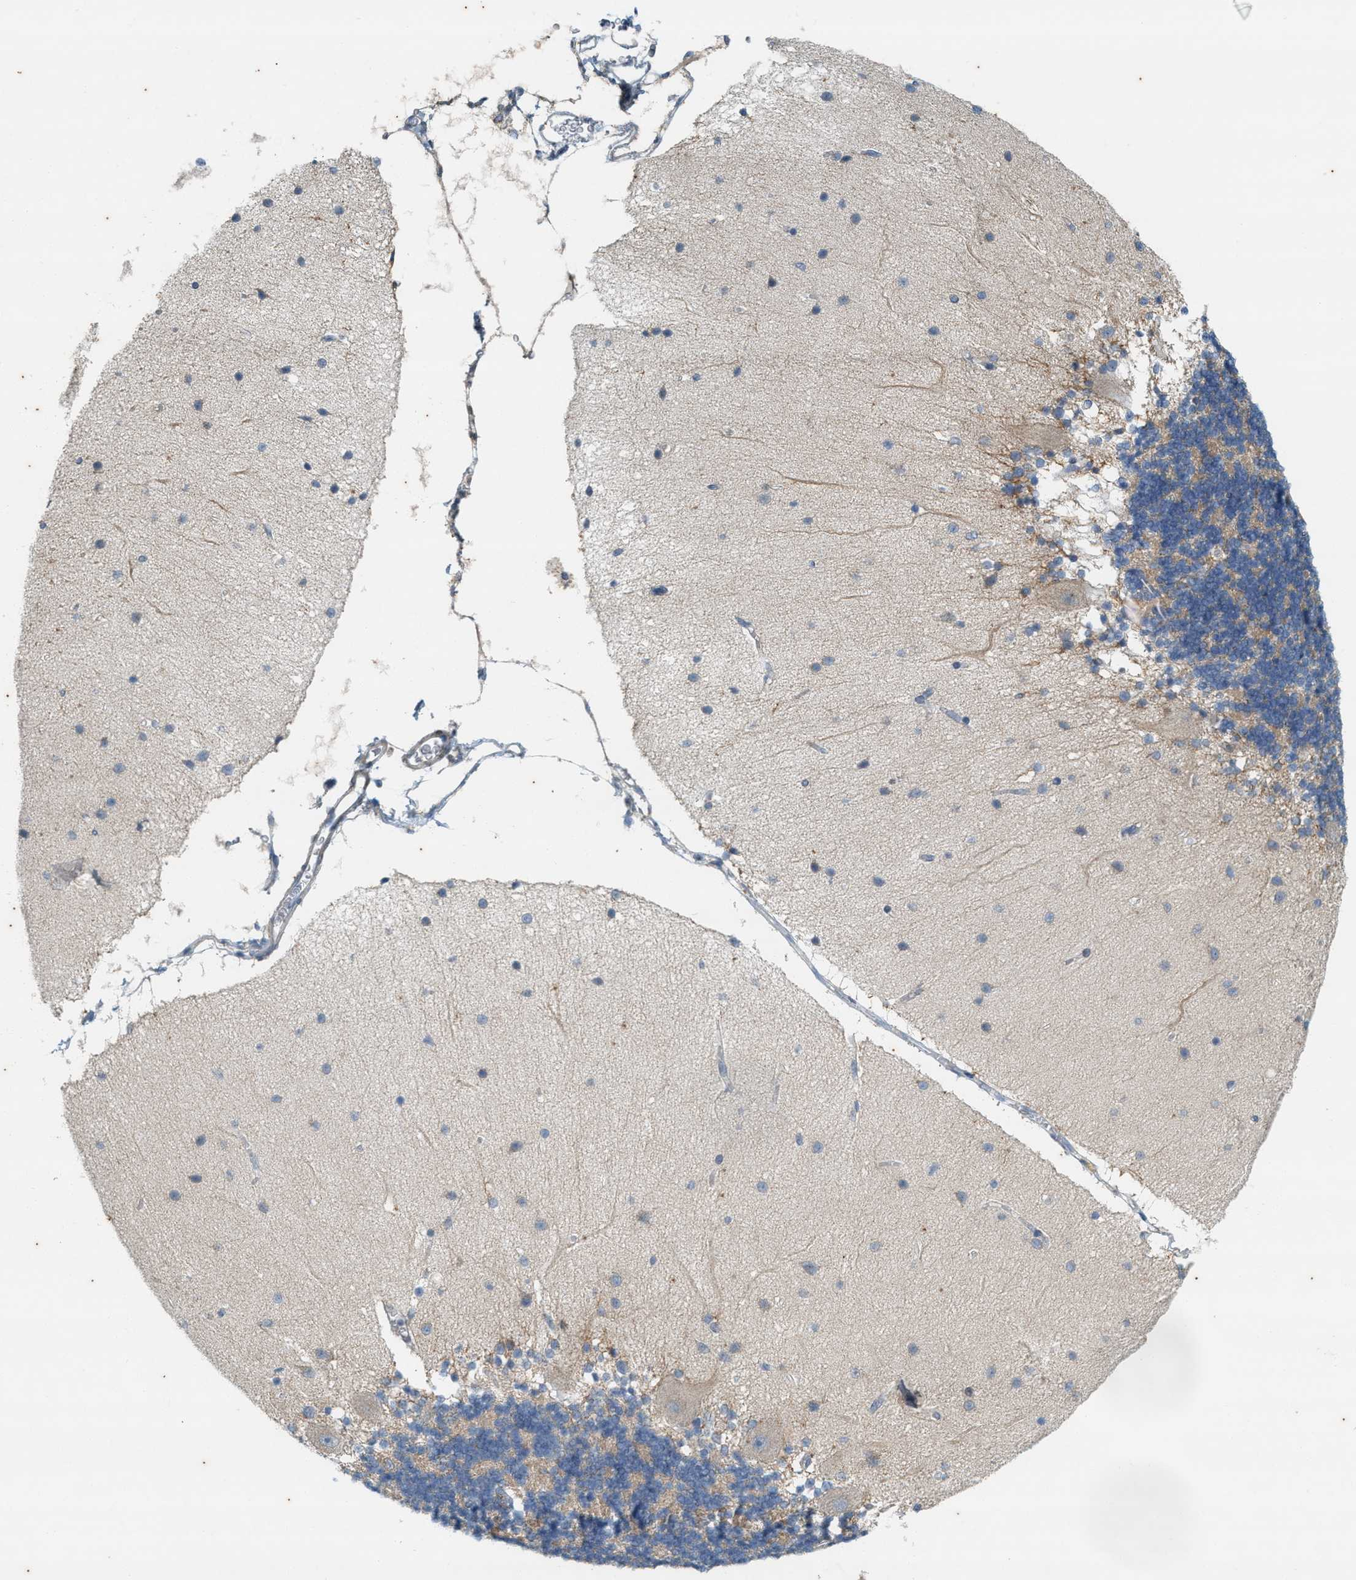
{"staining": {"intensity": "moderate", "quantity": "25%-75%", "location": "cytoplasmic/membranous"}, "tissue": "cerebellum", "cell_type": "Cells in granular layer", "image_type": "normal", "snomed": [{"axis": "morphology", "description": "Normal tissue, NOS"}, {"axis": "topography", "description": "Cerebellum"}], "caption": "A high-resolution histopathology image shows IHC staining of normal cerebellum, which shows moderate cytoplasmic/membranous expression in approximately 25%-75% of cells in granular layer.", "gene": "CHPF2", "patient": {"sex": "female", "age": 54}}